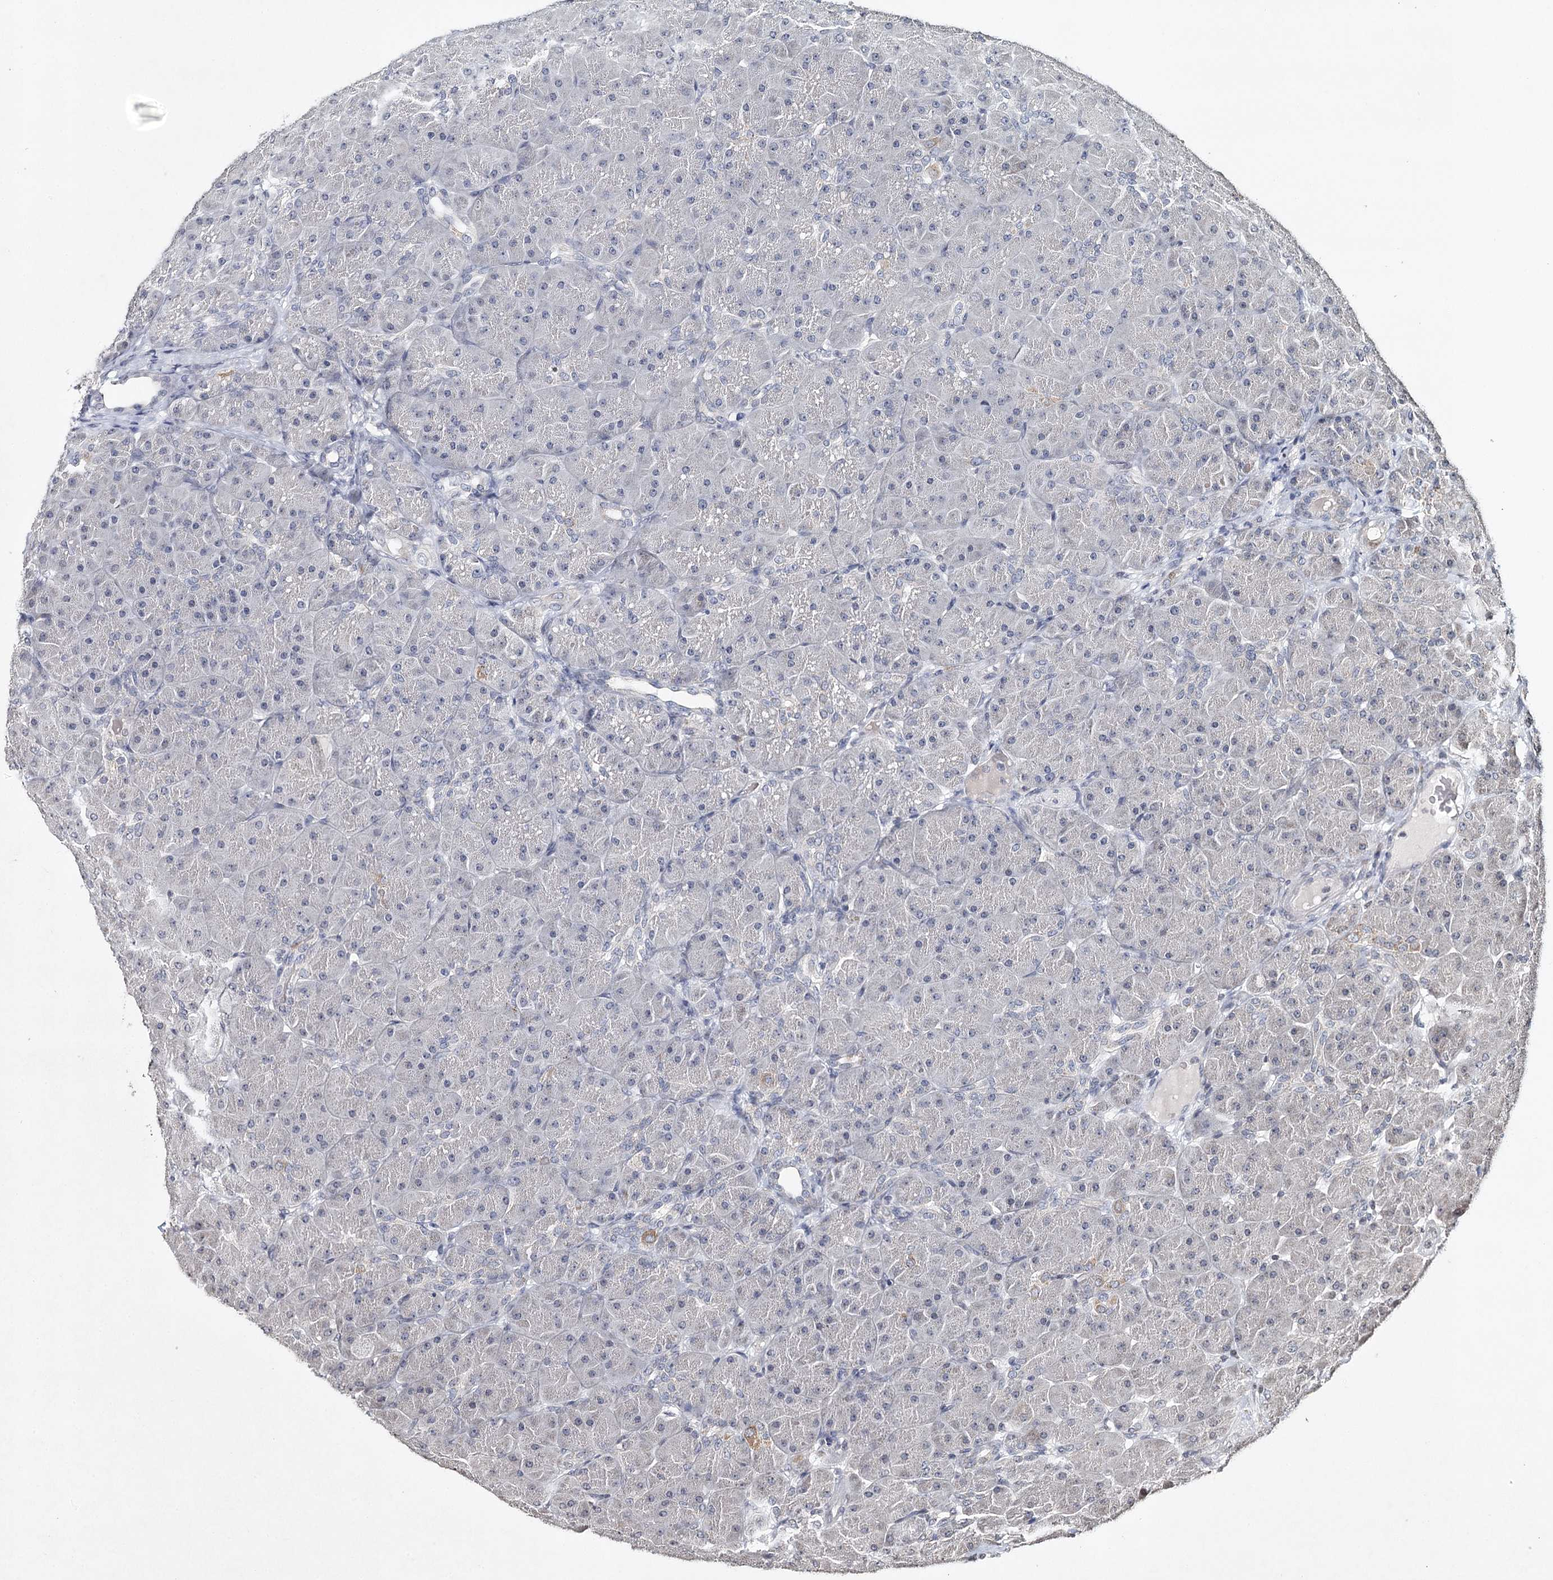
{"staining": {"intensity": "negative", "quantity": "none", "location": "none"}, "tissue": "pancreas", "cell_type": "Exocrine glandular cells", "image_type": "normal", "snomed": [{"axis": "morphology", "description": "Normal tissue, NOS"}, {"axis": "topography", "description": "Pancreas"}], "caption": "This histopathology image is of unremarkable pancreas stained with IHC to label a protein in brown with the nuclei are counter-stained blue. There is no positivity in exocrine glandular cells.", "gene": "ICOS", "patient": {"sex": "male", "age": 66}}